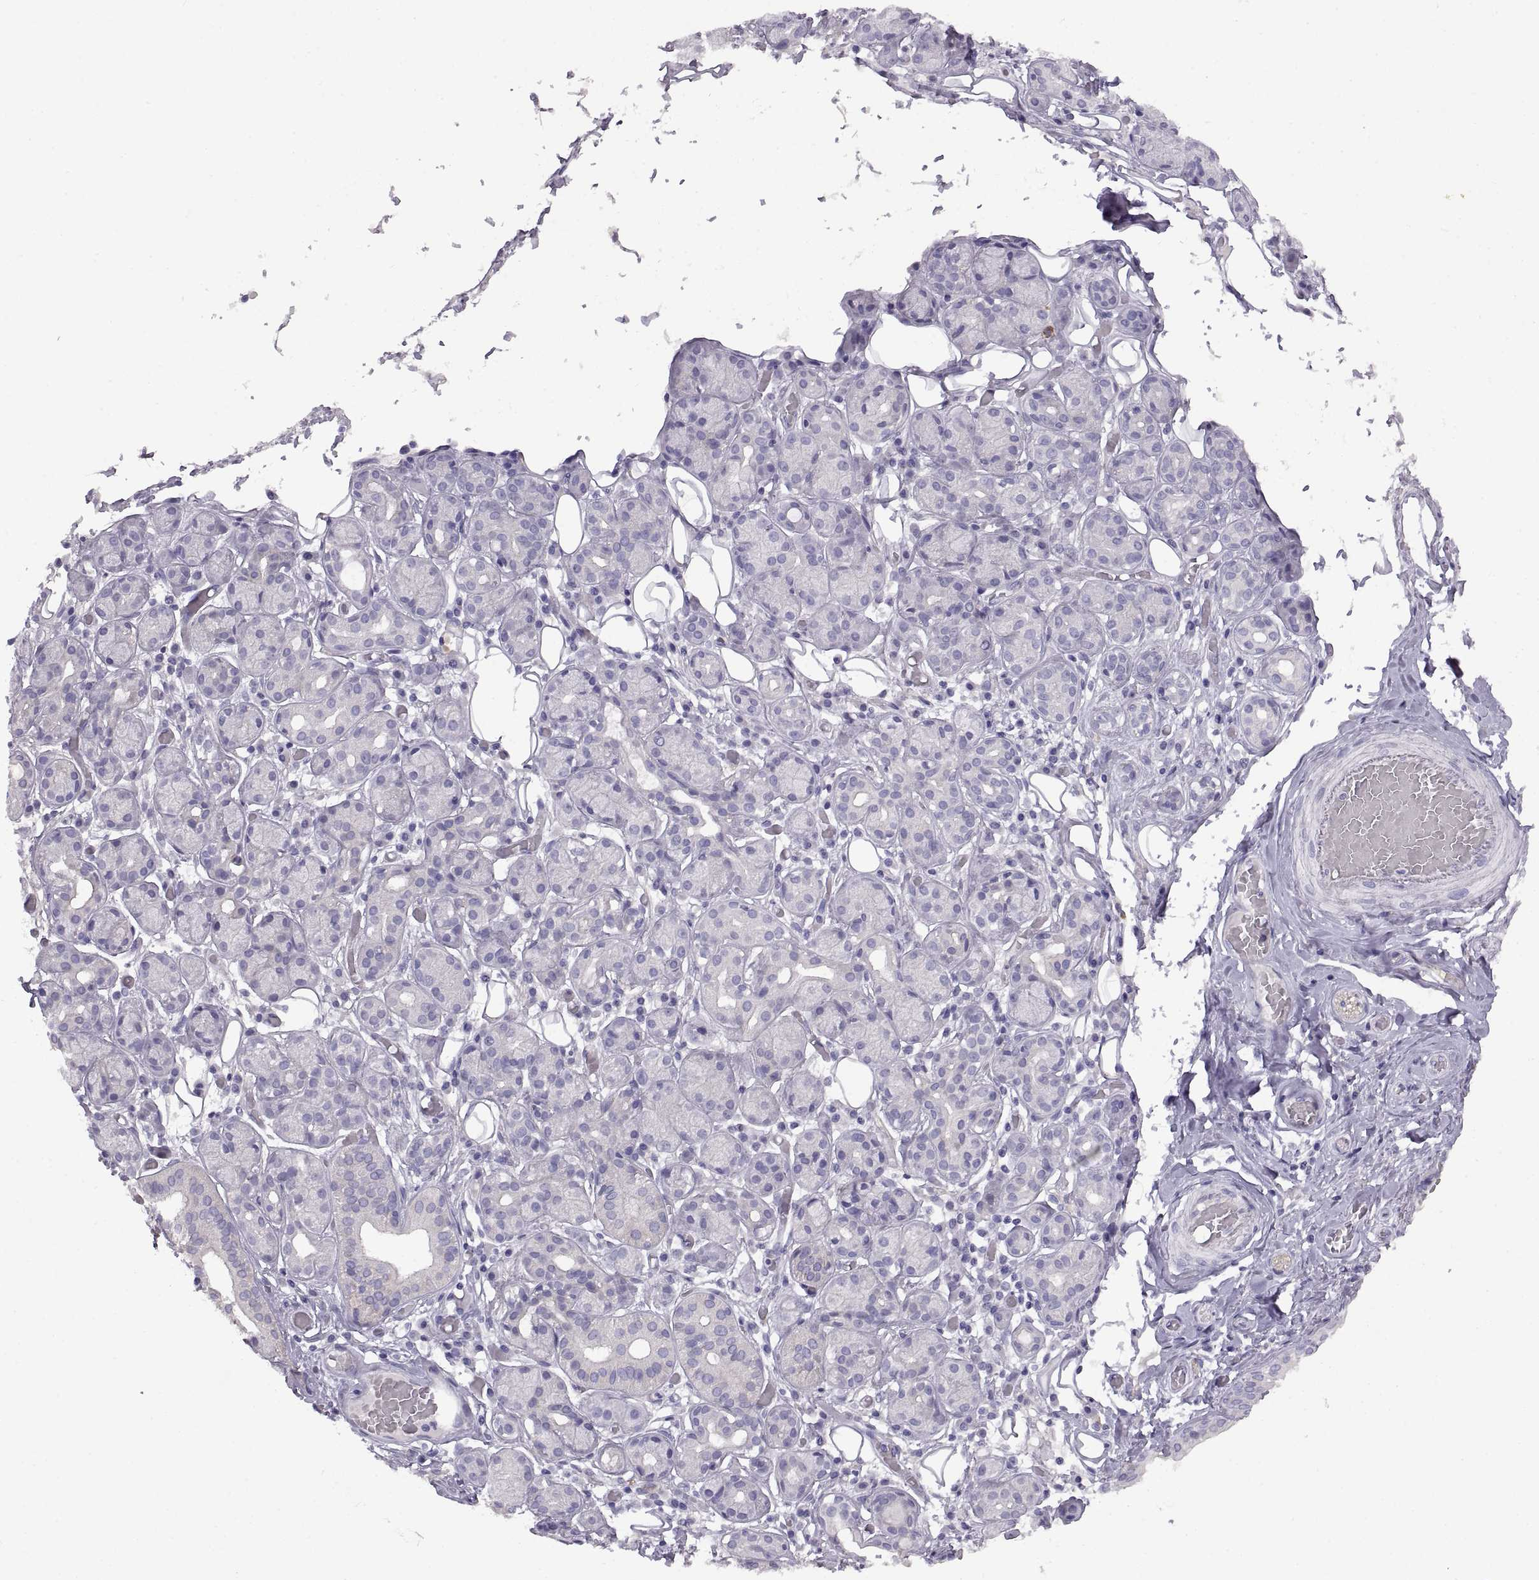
{"staining": {"intensity": "negative", "quantity": "none", "location": "none"}, "tissue": "salivary gland", "cell_type": "Glandular cells", "image_type": "normal", "snomed": [{"axis": "morphology", "description": "Normal tissue, NOS"}, {"axis": "topography", "description": "Salivary gland"}, {"axis": "topography", "description": "Peripheral nerve tissue"}], "caption": "Immunohistochemistry (IHC) histopathology image of benign salivary gland: salivary gland stained with DAB (3,3'-diaminobenzidine) exhibits no significant protein staining in glandular cells. Nuclei are stained in blue.", "gene": "CRYBB3", "patient": {"sex": "male", "age": 71}}